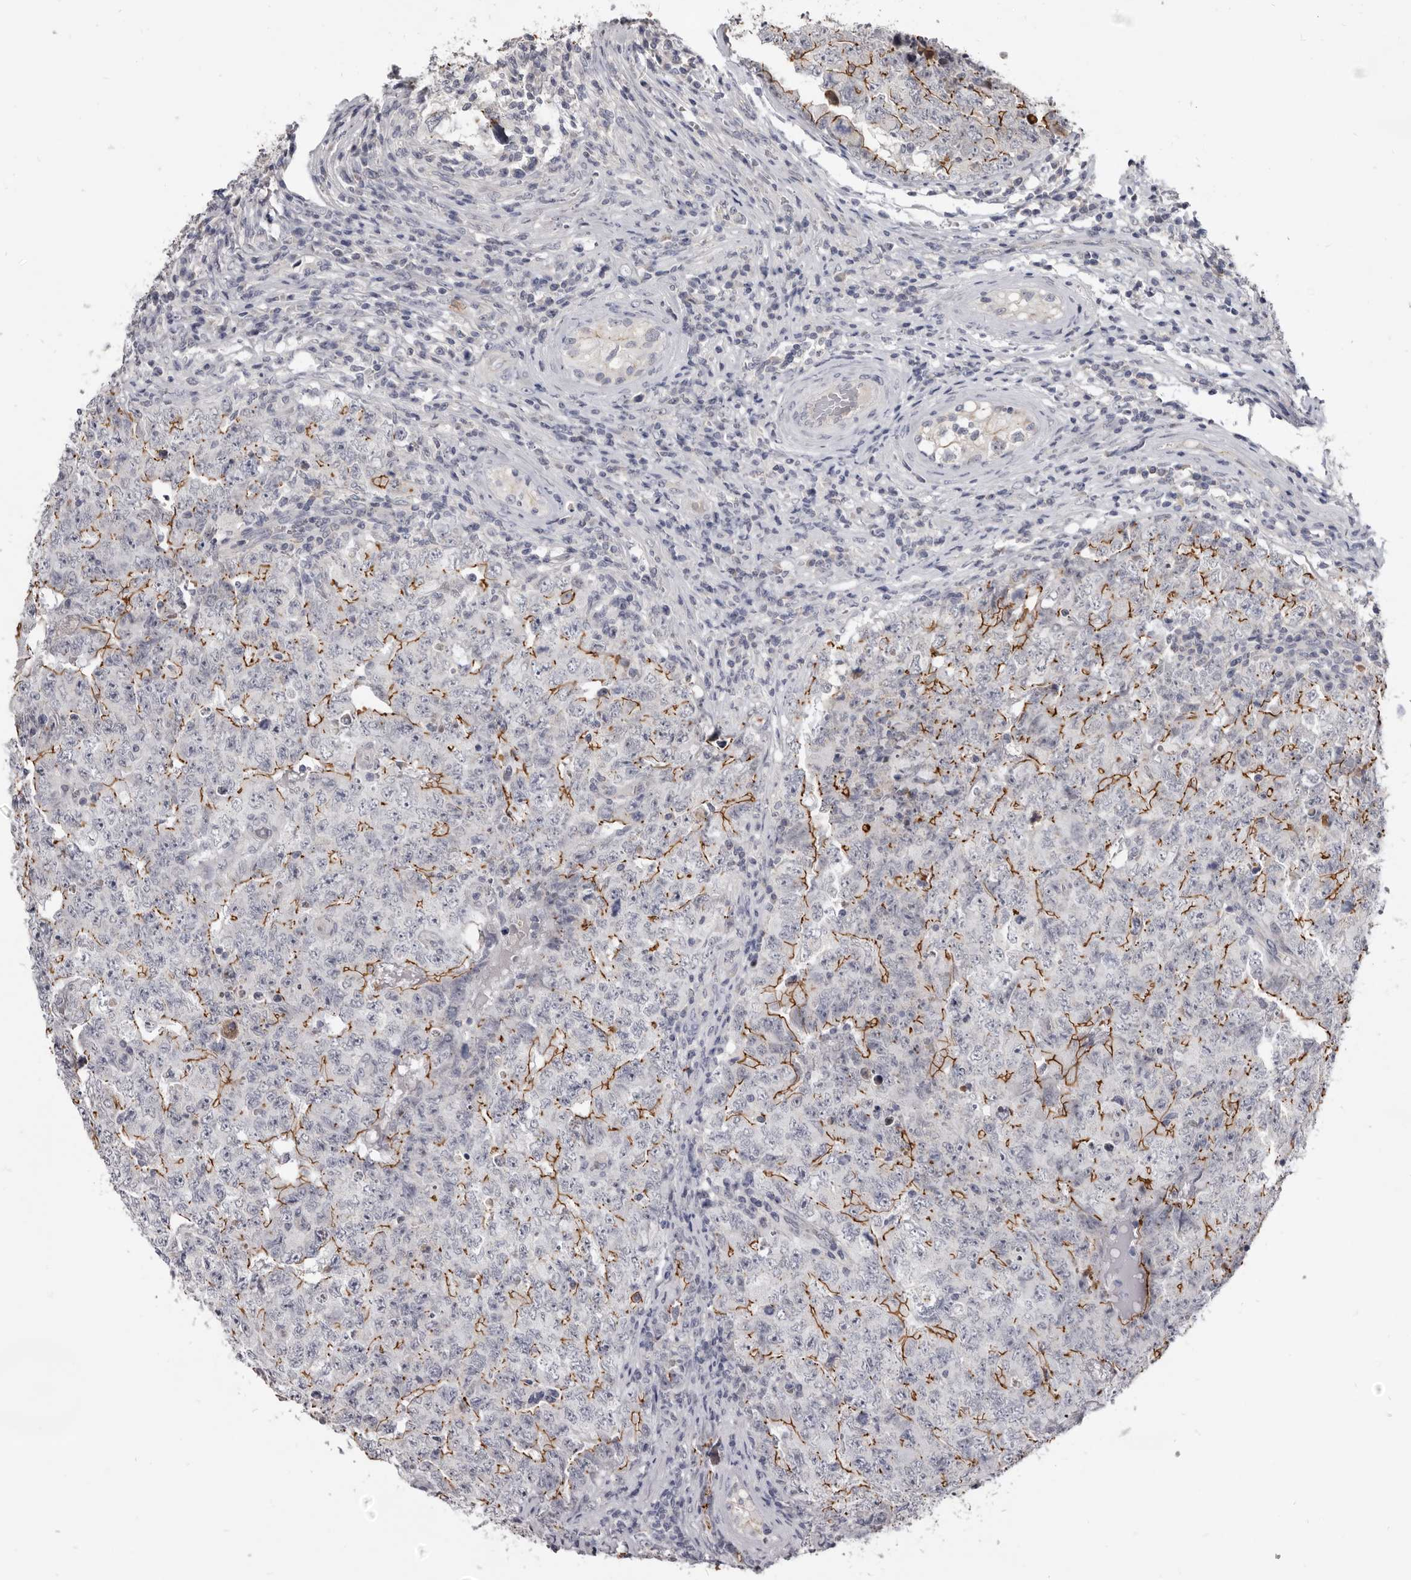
{"staining": {"intensity": "moderate", "quantity": "25%-75%", "location": "cytoplasmic/membranous"}, "tissue": "testis cancer", "cell_type": "Tumor cells", "image_type": "cancer", "snomed": [{"axis": "morphology", "description": "Carcinoma, Embryonal, NOS"}, {"axis": "topography", "description": "Testis"}], "caption": "Immunohistochemistry micrograph of neoplastic tissue: testis cancer stained using immunohistochemistry (IHC) reveals medium levels of moderate protein expression localized specifically in the cytoplasmic/membranous of tumor cells, appearing as a cytoplasmic/membranous brown color.", "gene": "CGN", "patient": {"sex": "male", "age": 26}}